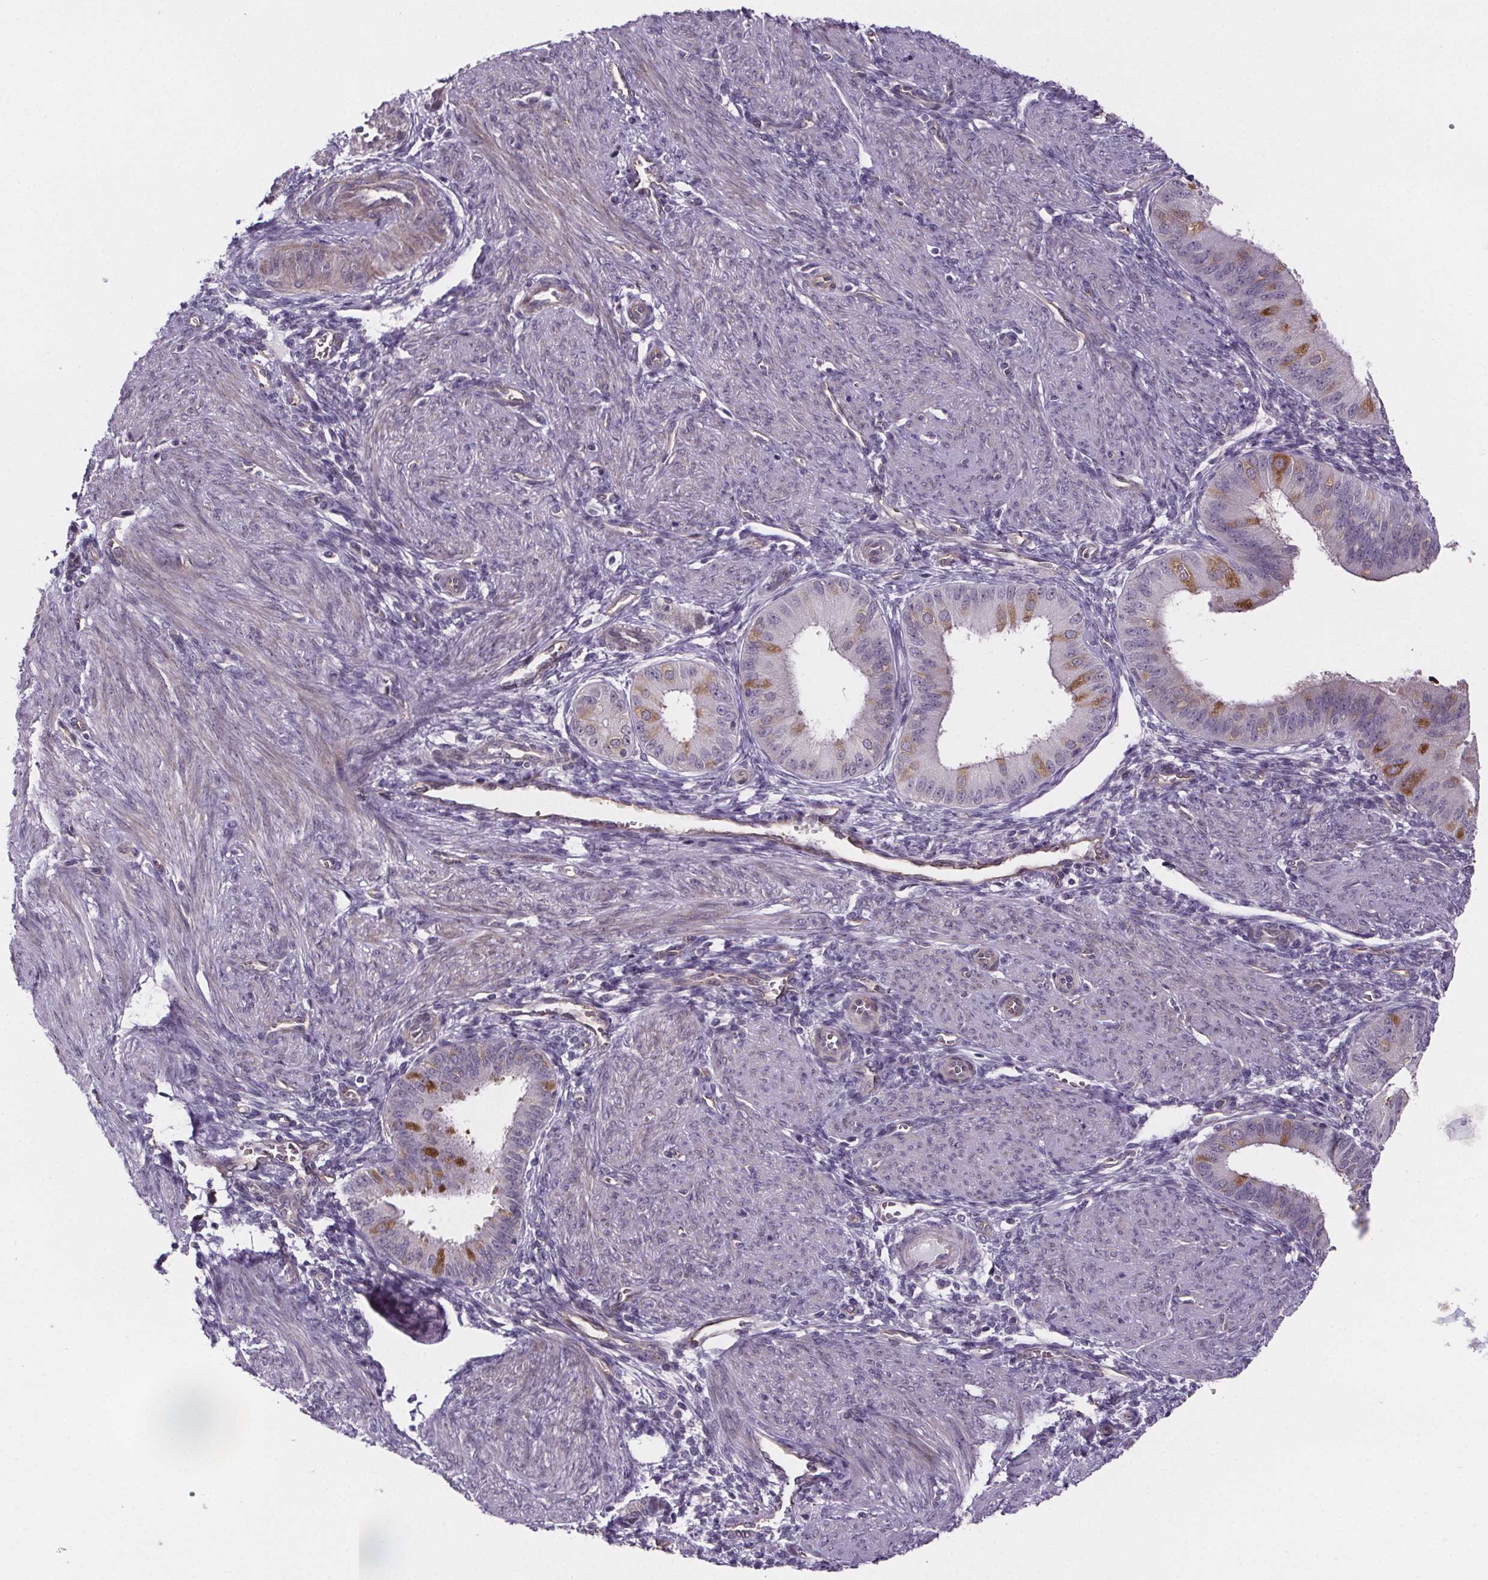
{"staining": {"intensity": "negative", "quantity": "none", "location": "none"}, "tissue": "endometrium", "cell_type": "Cells in endometrial stroma", "image_type": "normal", "snomed": [{"axis": "morphology", "description": "Normal tissue, NOS"}, {"axis": "topography", "description": "Endometrium"}], "caption": "IHC of normal endometrium displays no positivity in cells in endometrial stroma. Nuclei are stained in blue.", "gene": "TTC12", "patient": {"sex": "female", "age": 39}}